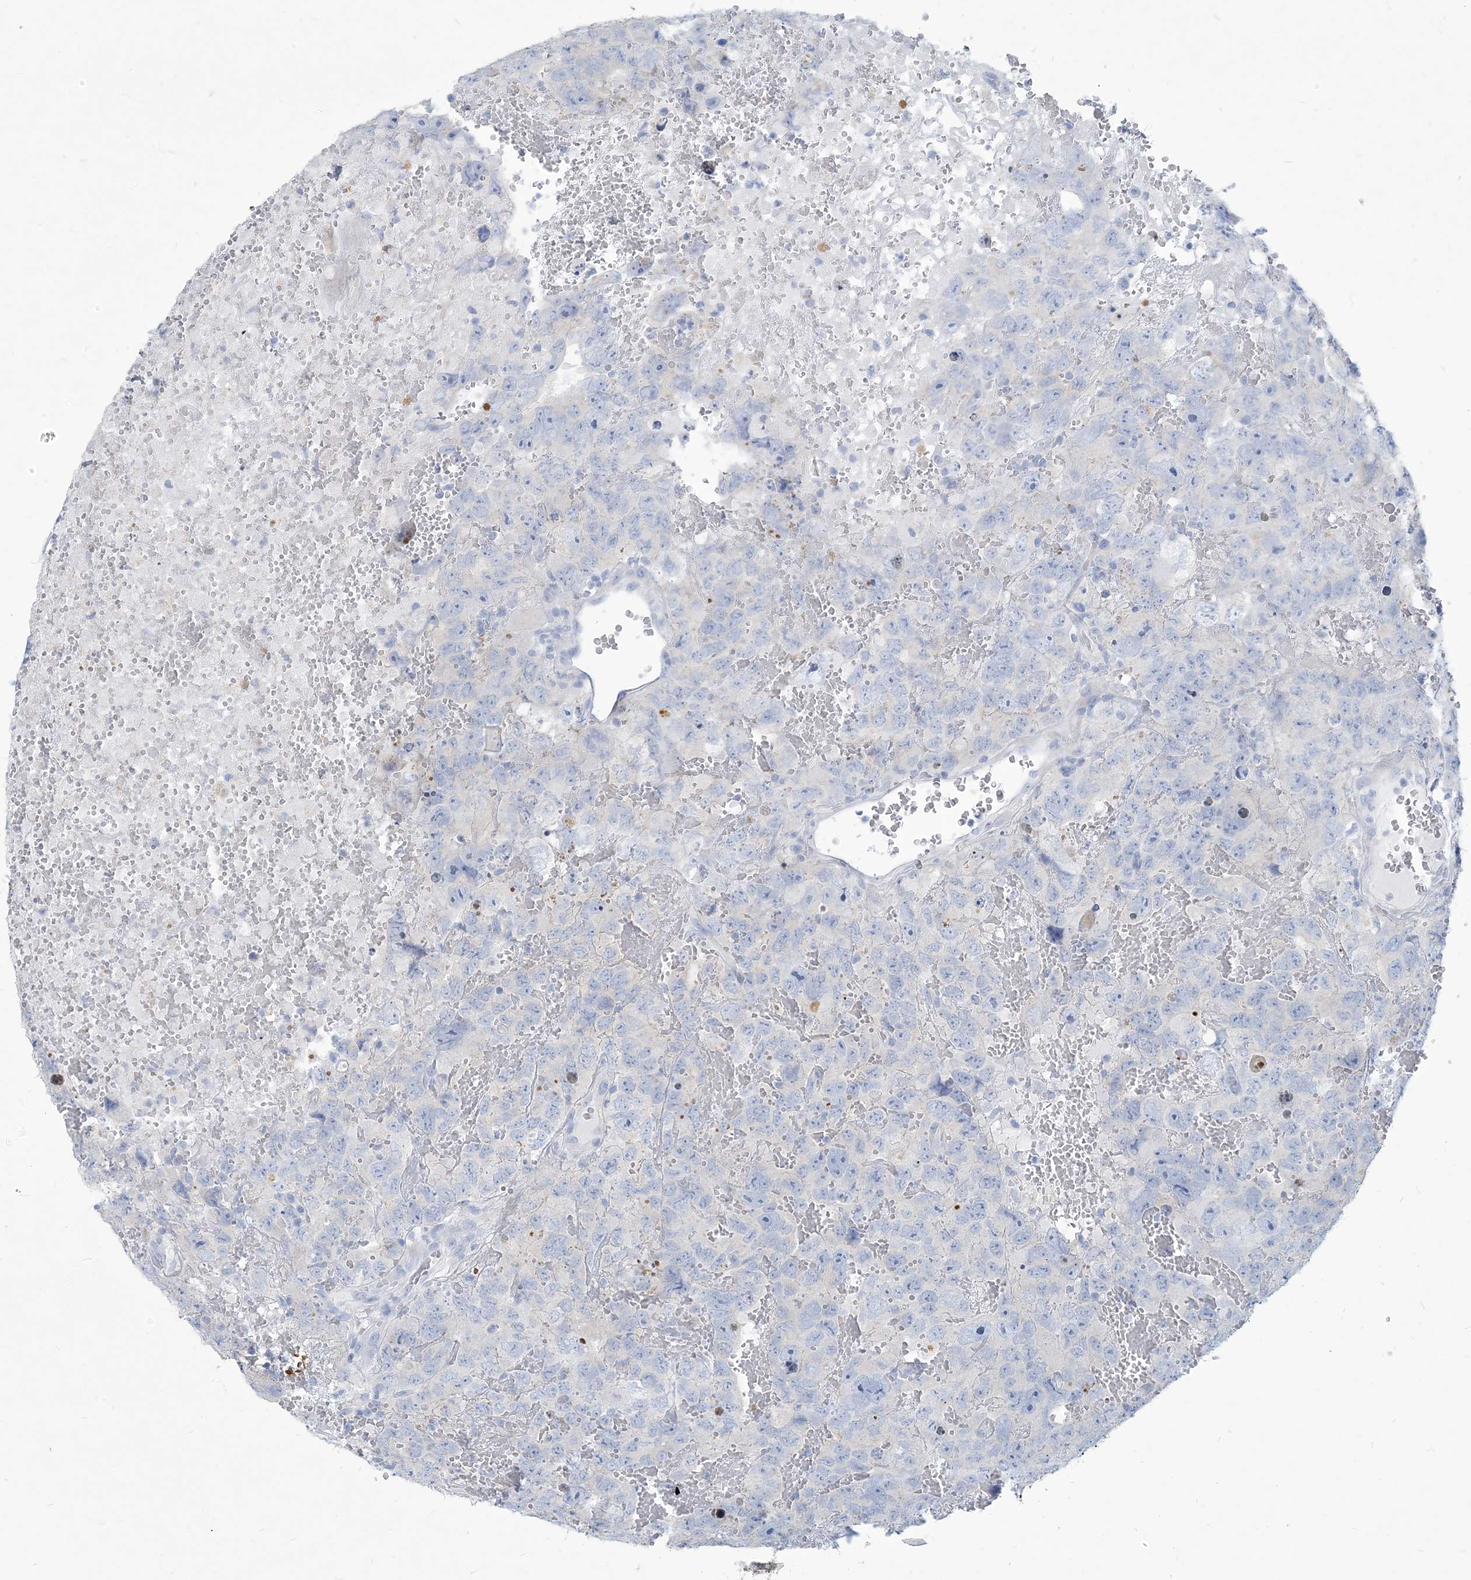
{"staining": {"intensity": "negative", "quantity": "none", "location": "none"}, "tissue": "testis cancer", "cell_type": "Tumor cells", "image_type": "cancer", "snomed": [{"axis": "morphology", "description": "Carcinoma, Embryonal, NOS"}, {"axis": "topography", "description": "Testis"}], "caption": "IHC image of neoplastic tissue: human testis cancer stained with DAB shows no significant protein staining in tumor cells. The staining is performed using DAB brown chromogen with nuclei counter-stained in using hematoxylin.", "gene": "MOXD1", "patient": {"sex": "male", "age": 45}}